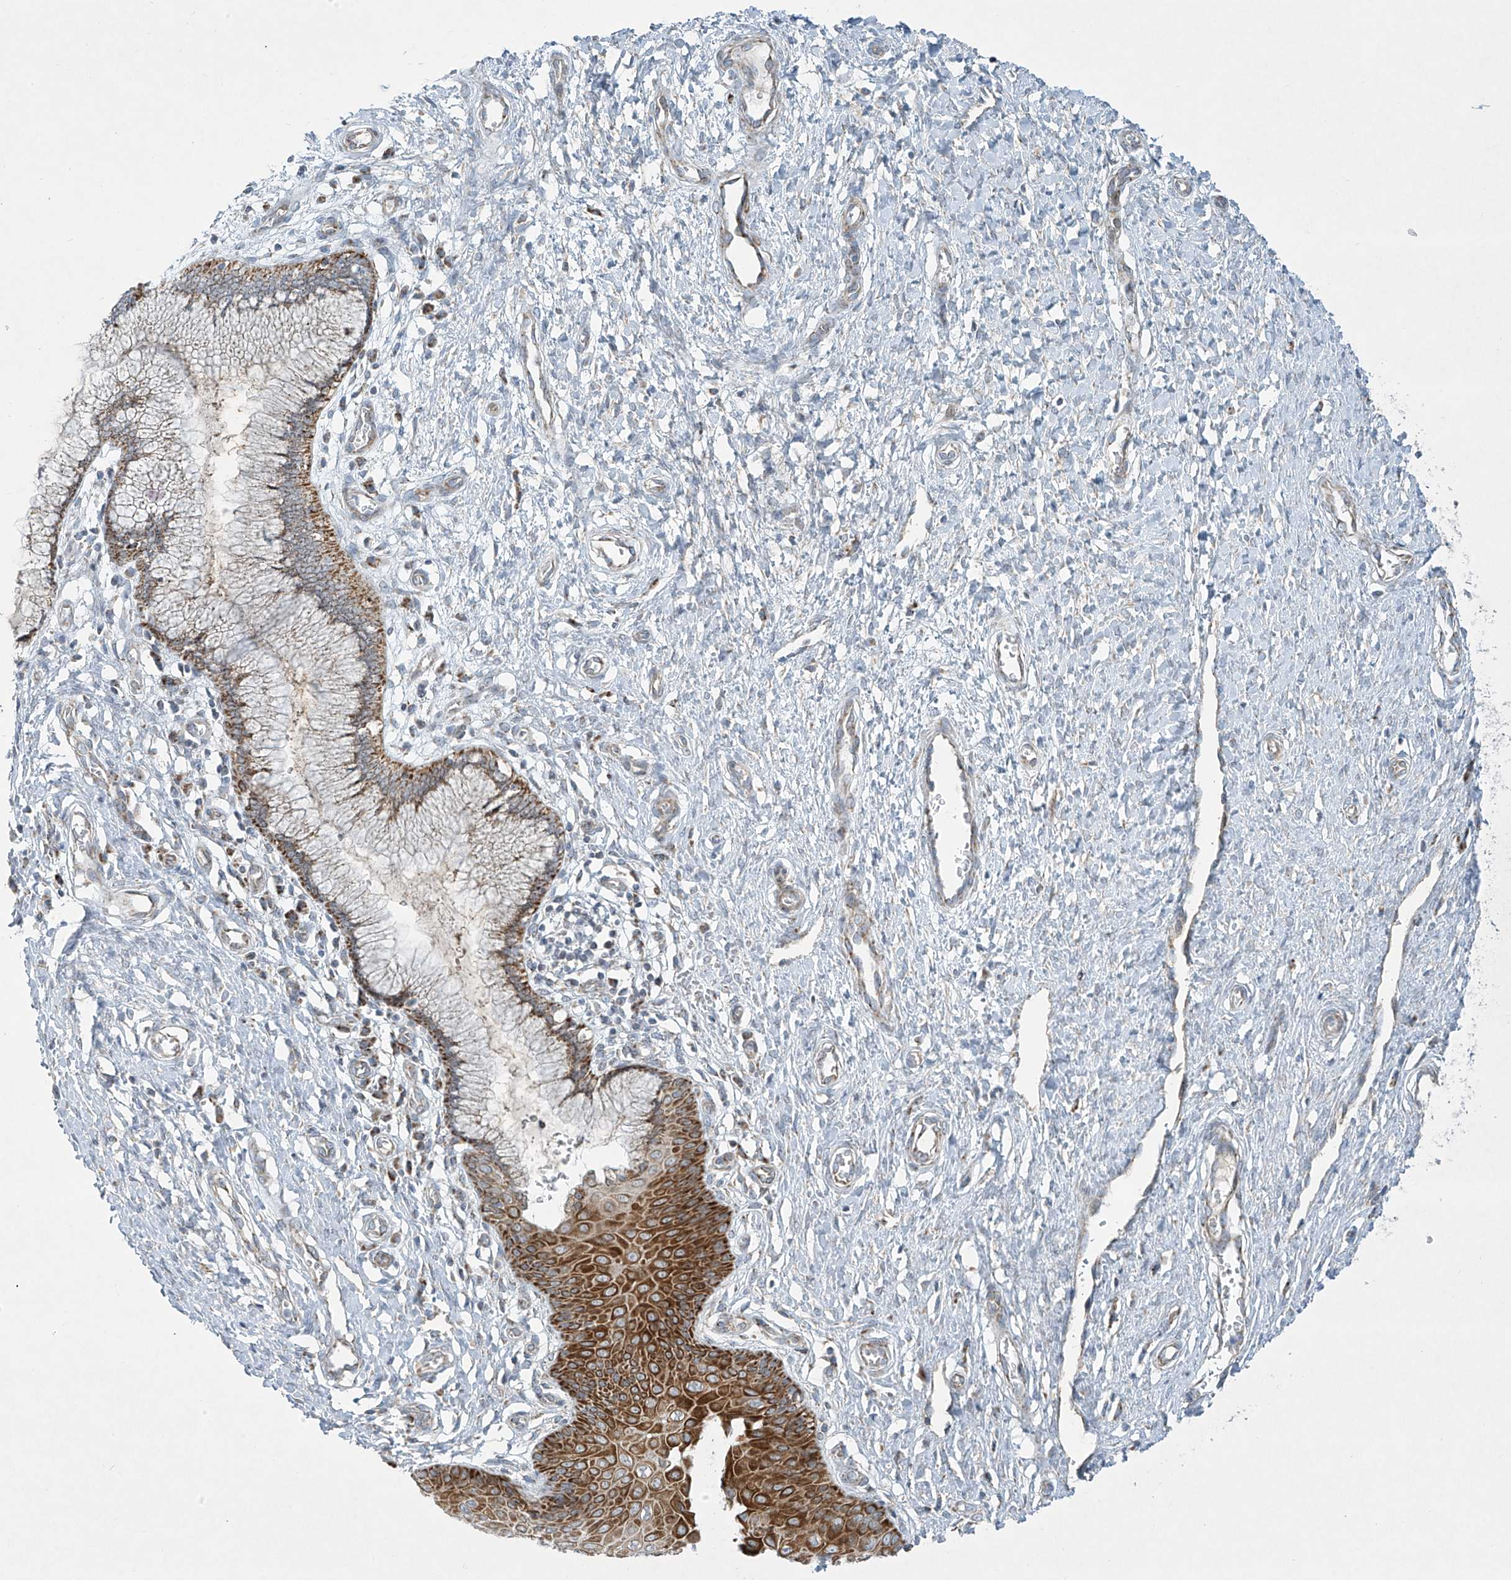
{"staining": {"intensity": "moderate", "quantity": "25%-75%", "location": "cytoplasmic/membranous"}, "tissue": "cervix", "cell_type": "Glandular cells", "image_type": "normal", "snomed": [{"axis": "morphology", "description": "Normal tissue, NOS"}, {"axis": "topography", "description": "Cervix"}], "caption": "High-power microscopy captured an immunohistochemistry (IHC) micrograph of benign cervix, revealing moderate cytoplasmic/membranous expression in about 25%-75% of glandular cells. The protein of interest is stained brown, and the nuclei are stained in blue (DAB IHC with brightfield microscopy, high magnification).", "gene": "SMDT1", "patient": {"sex": "female", "age": 55}}